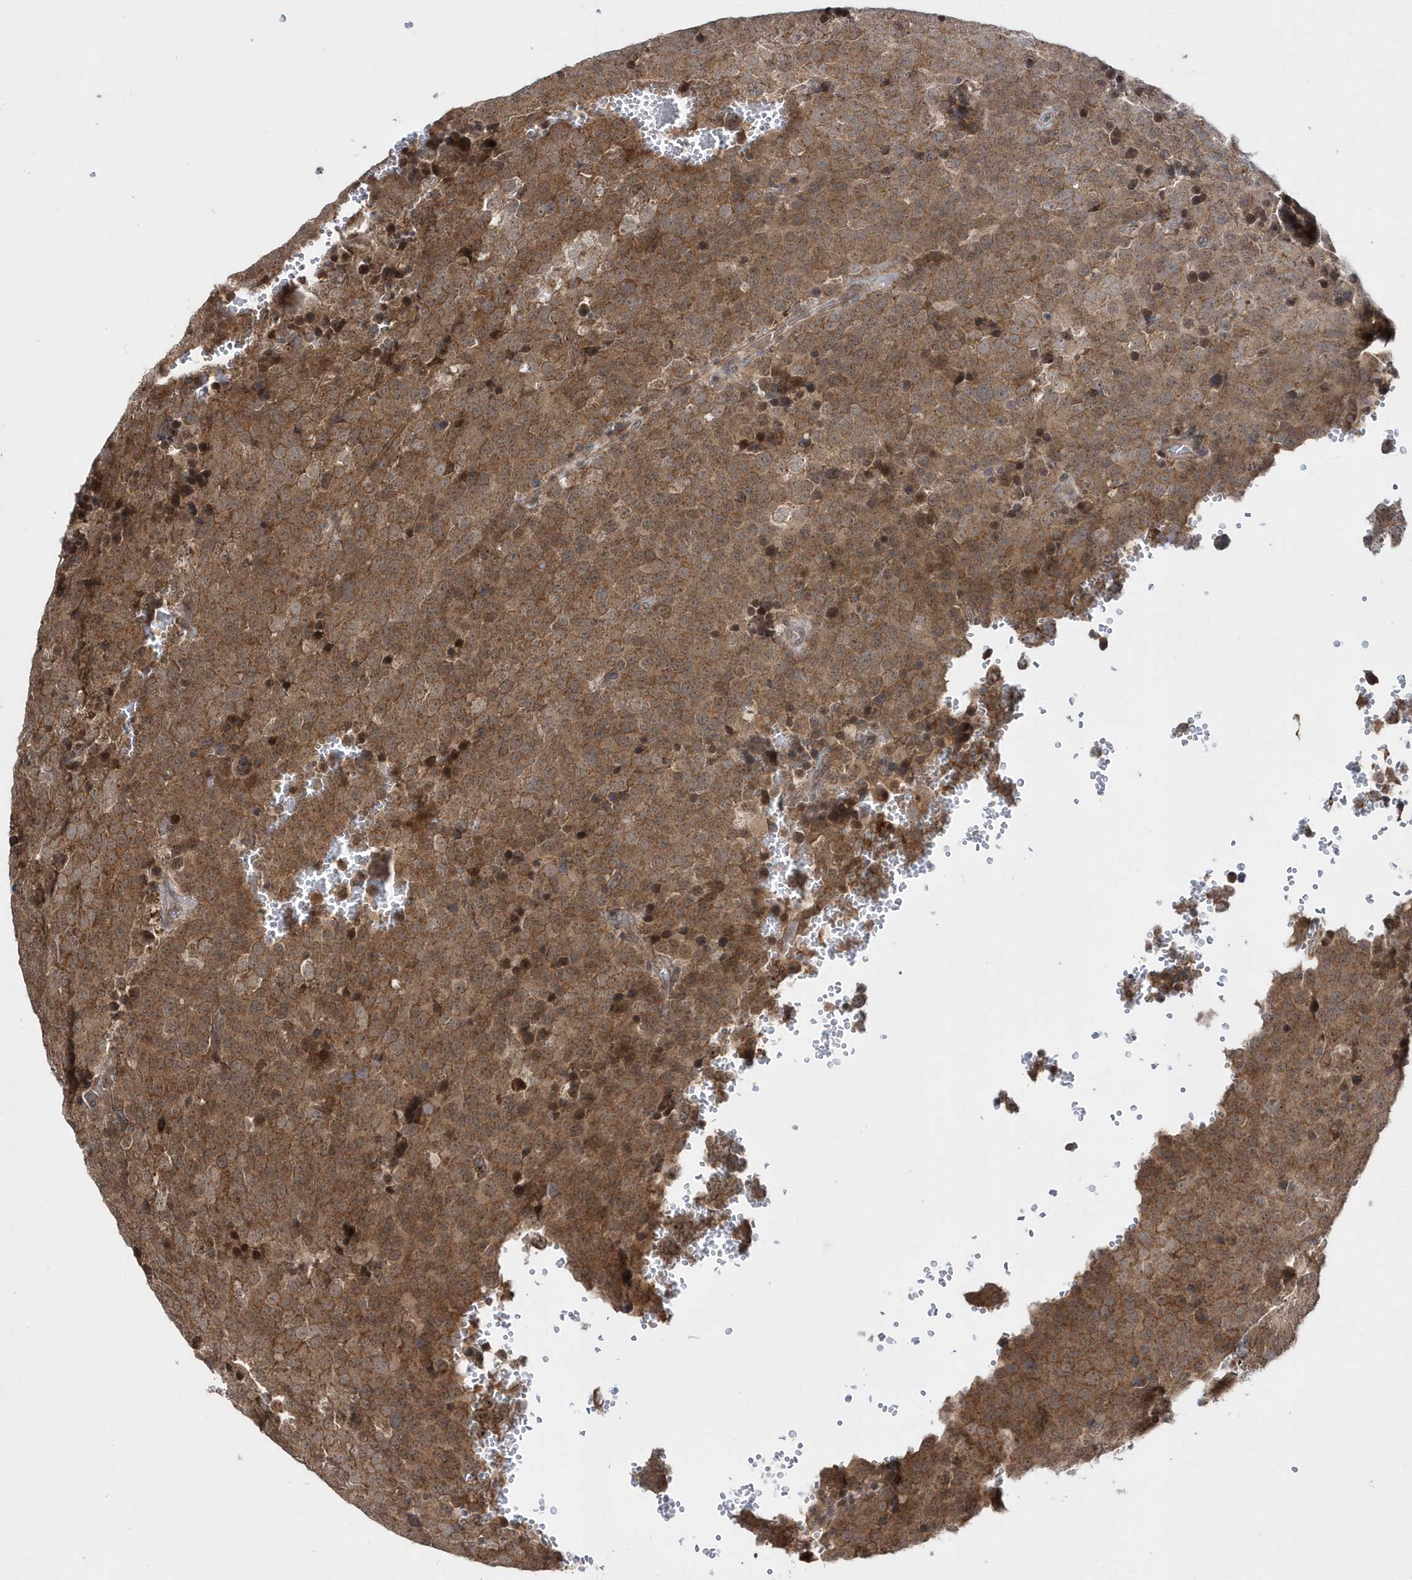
{"staining": {"intensity": "moderate", "quantity": ">75%", "location": "cytoplasmic/membranous"}, "tissue": "testis cancer", "cell_type": "Tumor cells", "image_type": "cancer", "snomed": [{"axis": "morphology", "description": "Seminoma, NOS"}, {"axis": "topography", "description": "Testis"}], "caption": "Human seminoma (testis) stained with a protein marker reveals moderate staining in tumor cells.", "gene": "DALRD3", "patient": {"sex": "male", "age": 71}}